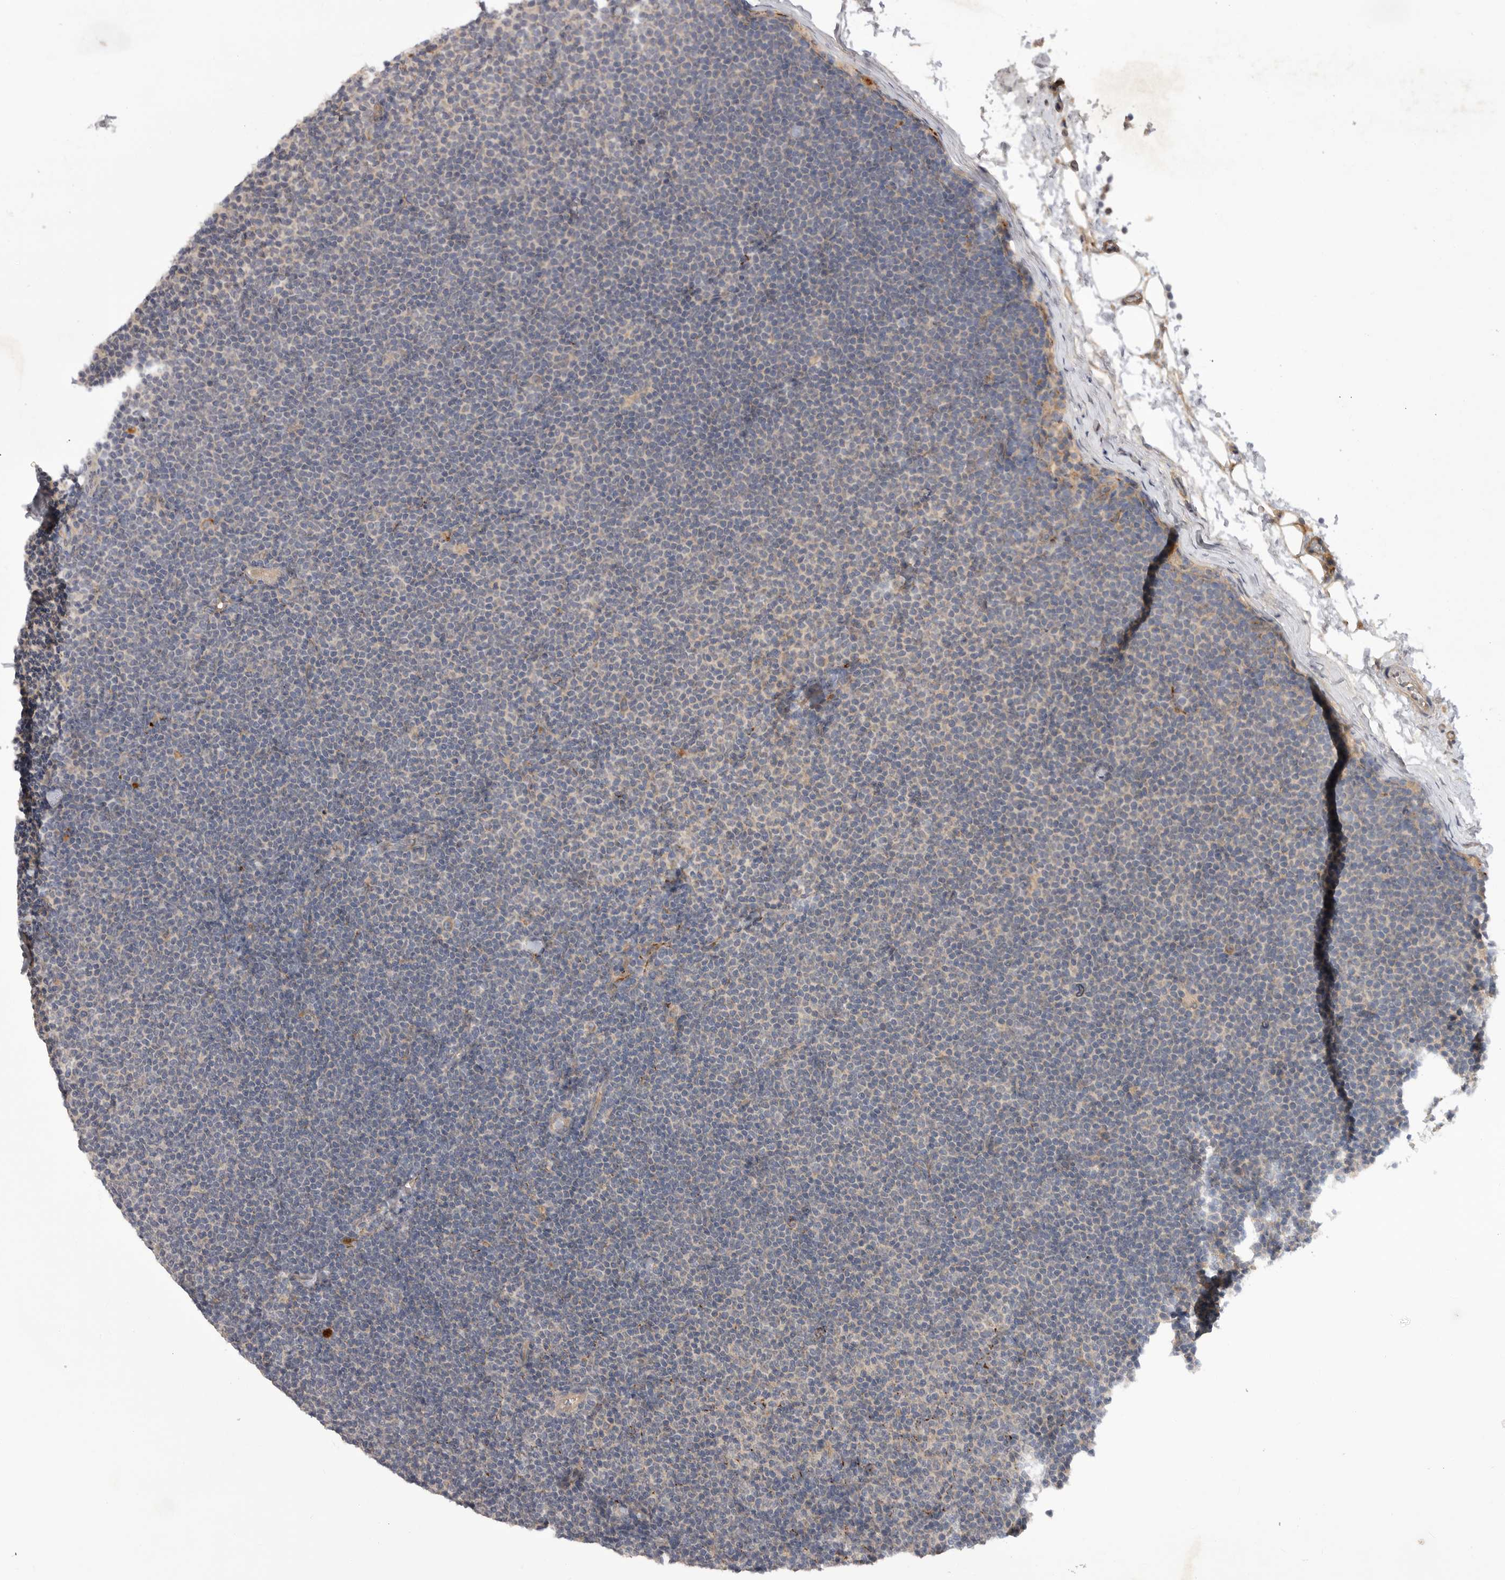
{"staining": {"intensity": "negative", "quantity": "none", "location": "none"}, "tissue": "lymphoma", "cell_type": "Tumor cells", "image_type": "cancer", "snomed": [{"axis": "morphology", "description": "Malignant lymphoma, non-Hodgkin's type, Low grade"}, {"axis": "topography", "description": "Lymph node"}], "caption": "This is an IHC histopathology image of human lymphoma. There is no positivity in tumor cells.", "gene": "DHDDS", "patient": {"sex": "female", "age": 53}}